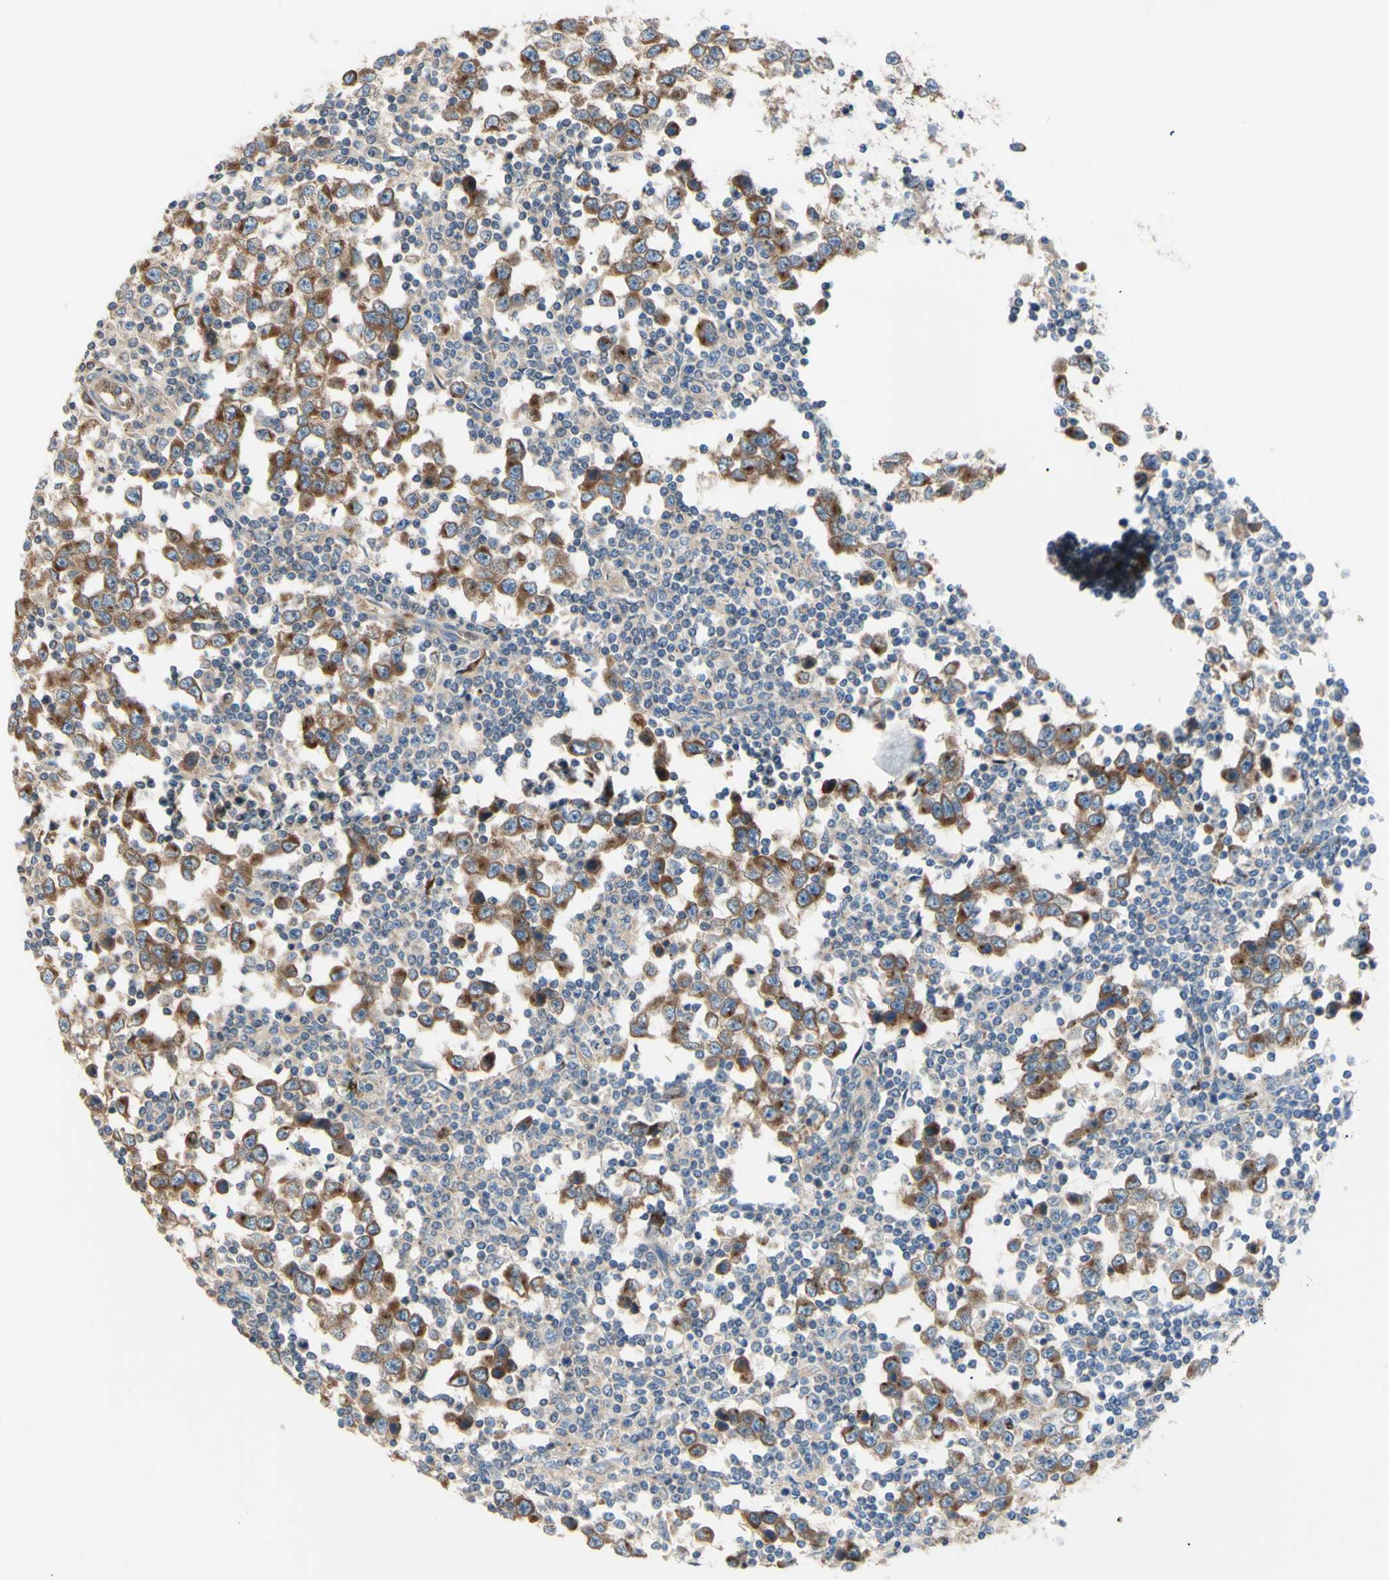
{"staining": {"intensity": "moderate", "quantity": ">75%", "location": "cytoplasmic/membranous"}, "tissue": "testis cancer", "cell_type": "Tumor cells", "image_type": "cancer", "snomed": [{"axis": "morphology", "description": "Seminoma, NOS"}, {"axis": "topography", "description": "Testis"}], "caption": "Immunohistochemical staining of human testis cancer (seminoma) displays medium levels of moderate cytoplasmic/membranous staining in about >75% of tumor cells.", "gene": "USP9X", "patient": {"sex": "male", "age": 65}}